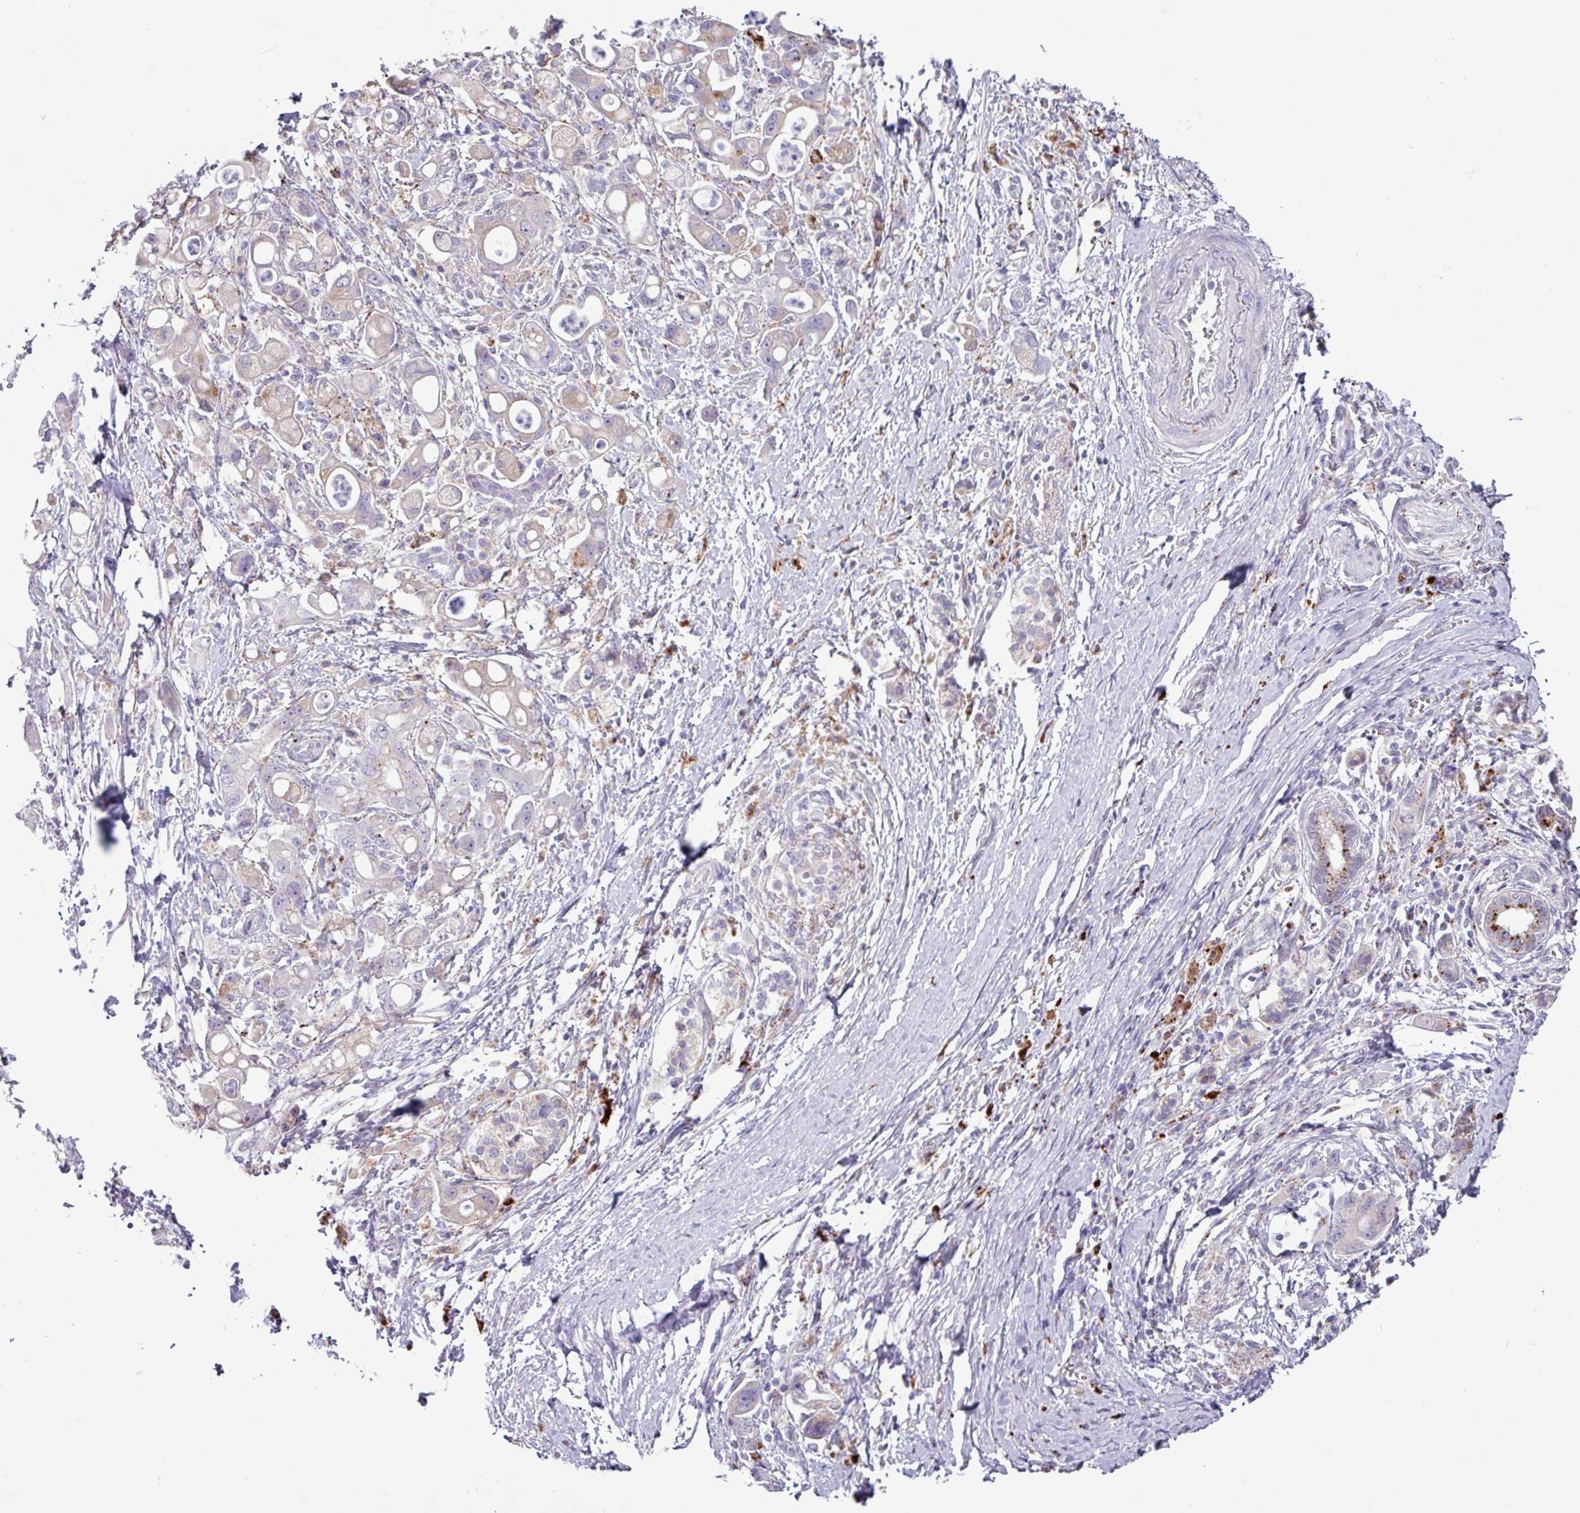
{"staining": {"intensity": "weak", "quantity": "<25%", "location": "cytoplasmic/membranous"}, "tissue": "pancreatic cancer", "cell_type": "Tumor cells", "image_type": "cancer", "snomed": [{"axis": "morphology", "description": "Adenocarcinoma, NOS"}, {"axis": "topography", "description": "Pancreas"}], "caption": "Tumor cells are negative for brown protein staining in adenocarcinoma (pancreatic).", "gene": "AMIGO2", "patient": {"sex": "male", "age": 68}}